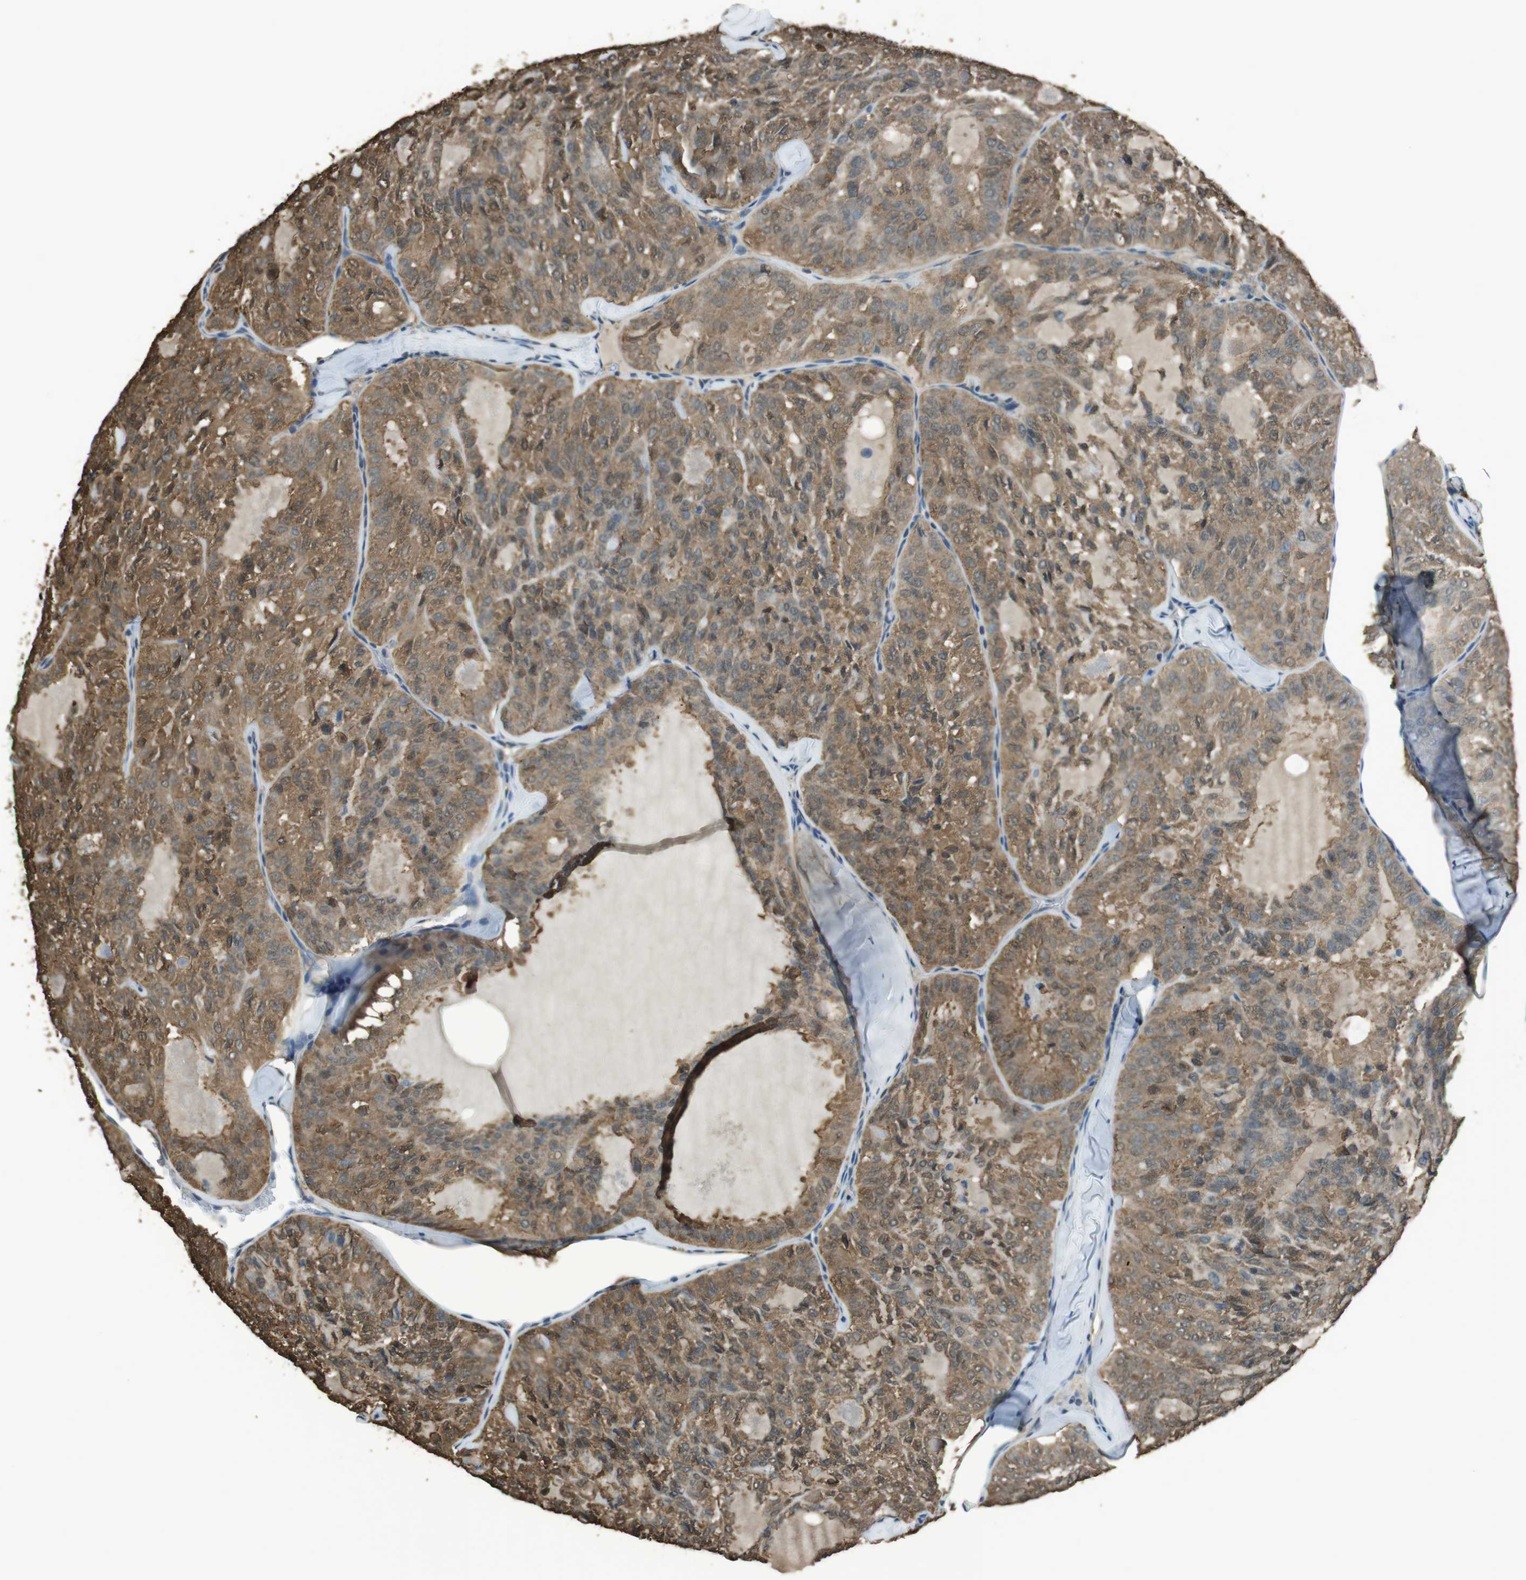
{"staining": {"intensity": "moderate", "quantity": ">75%", "location": "cytoplasmic/membranous,nuclear"}, "tissue": "thyroid cancer", "cell_type": "Tumor cells", "image_type": "cancer", "snomed": [{"axis": "morphology", "description": "Follicular adenoma carcinoma, NOS"}, {"axis": "topography", "description": "Thyroid gland"}], "caption": "Follicular adenoma carcinoma (thyroid) stained with a brown dye demonstrates moderate cytoplasmic/membranous and nuclear positive positivity in about >75% of tumor cells.", "gene": "TWSG1", "patient": {"sex": "male", "age": 75}}